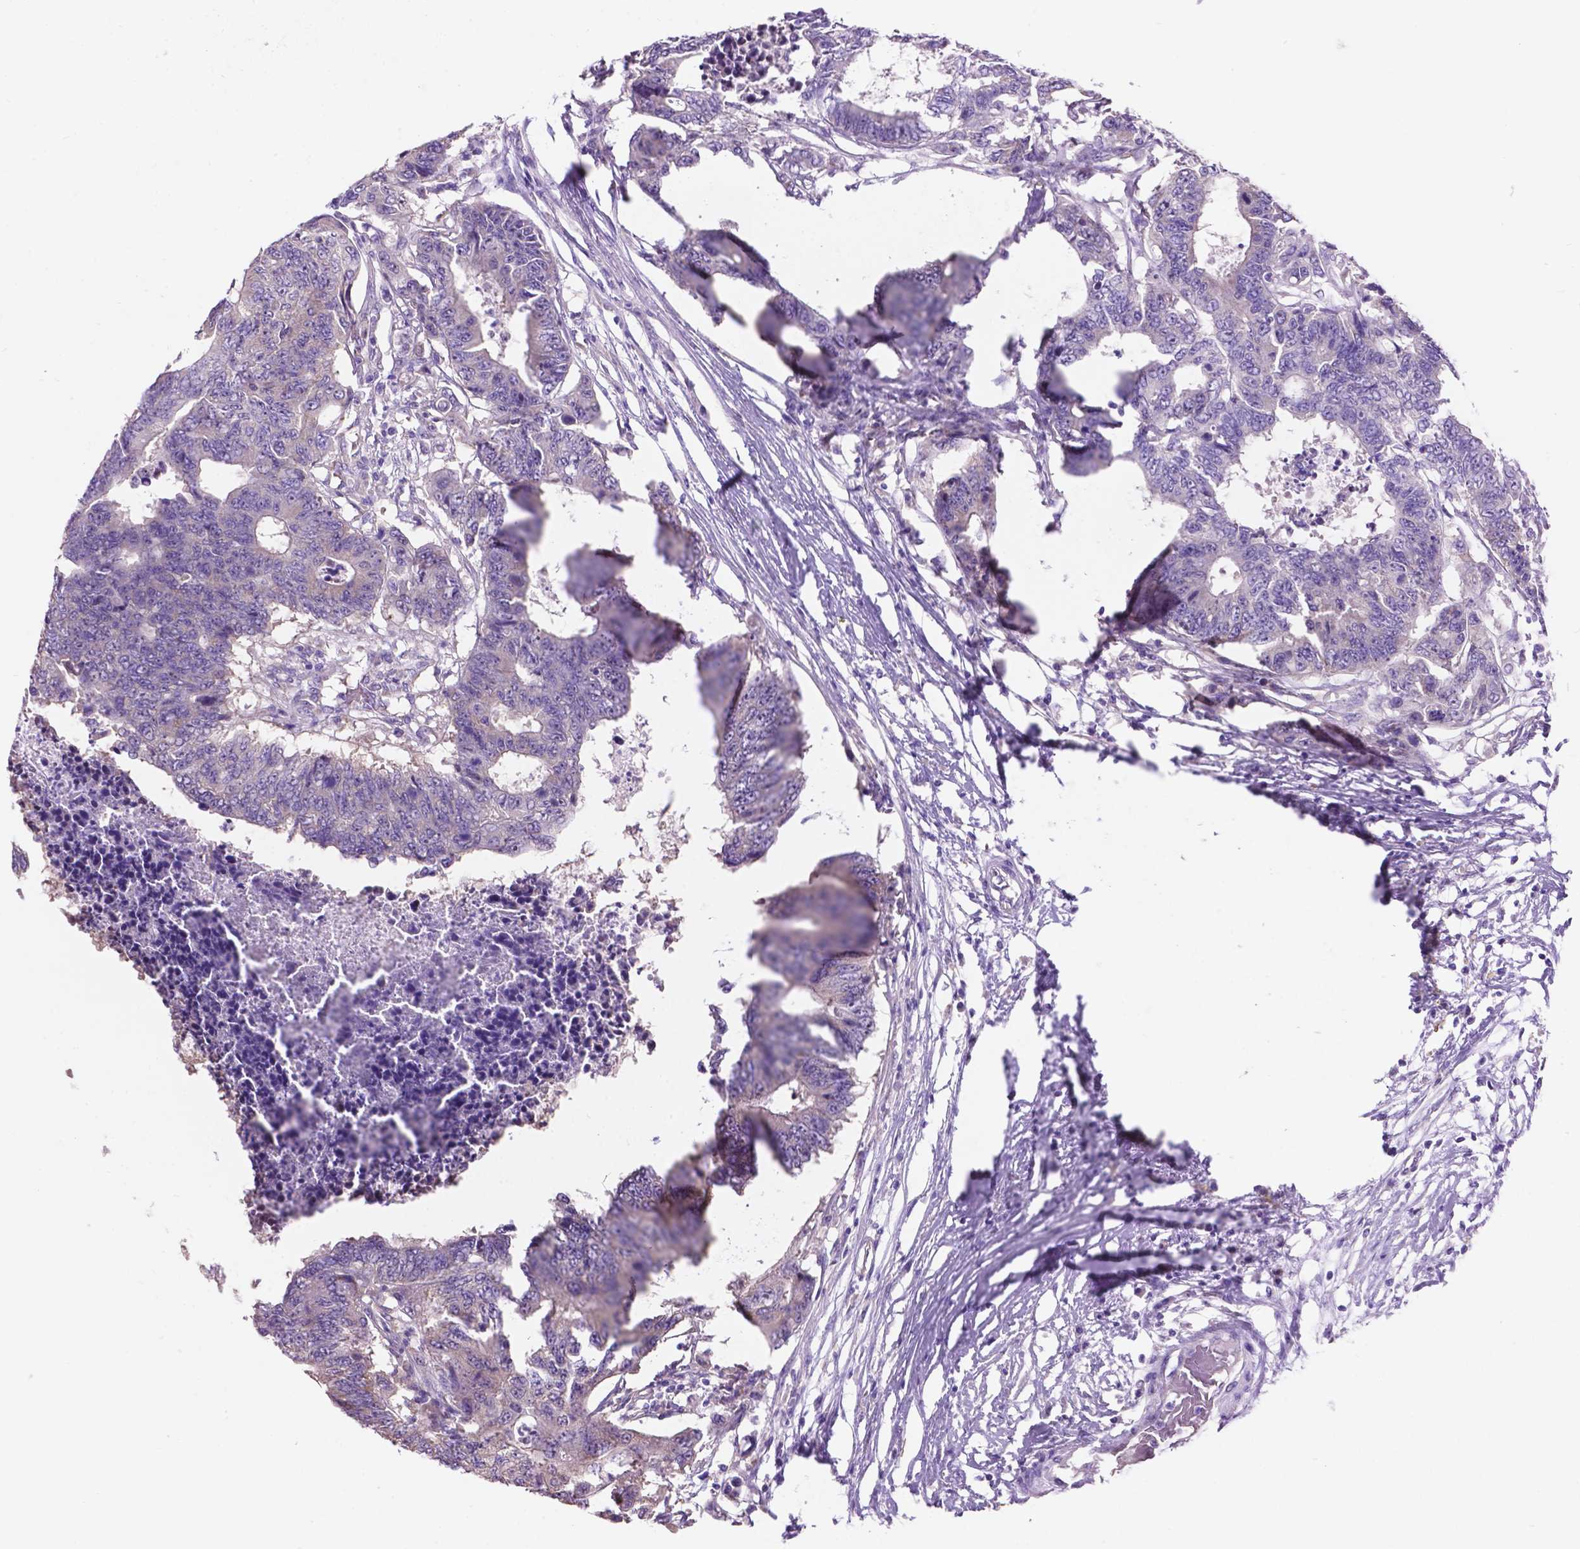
{"staining": {"intensity": "negative", "quantity": "none", "location": "none"}, "tissue": "colorectal cancer", "cell_type": "Tumor cells", "image_type": "cancer", "snomed": [{"axis": "morphology", "description": "Adenocarcinoma, NOS"}, {"axis": "topography", "description": "Colon"}], "caption": "An immunohistochemistry (IHC) micrograph of colorectal cancer (adenocarcinoma) is shown. There is no staining in tumor cells of colorectal cancer (adenocarcinoma).", "gene": "SPDYA", "patient": {"sex": "female", "age": 48}}